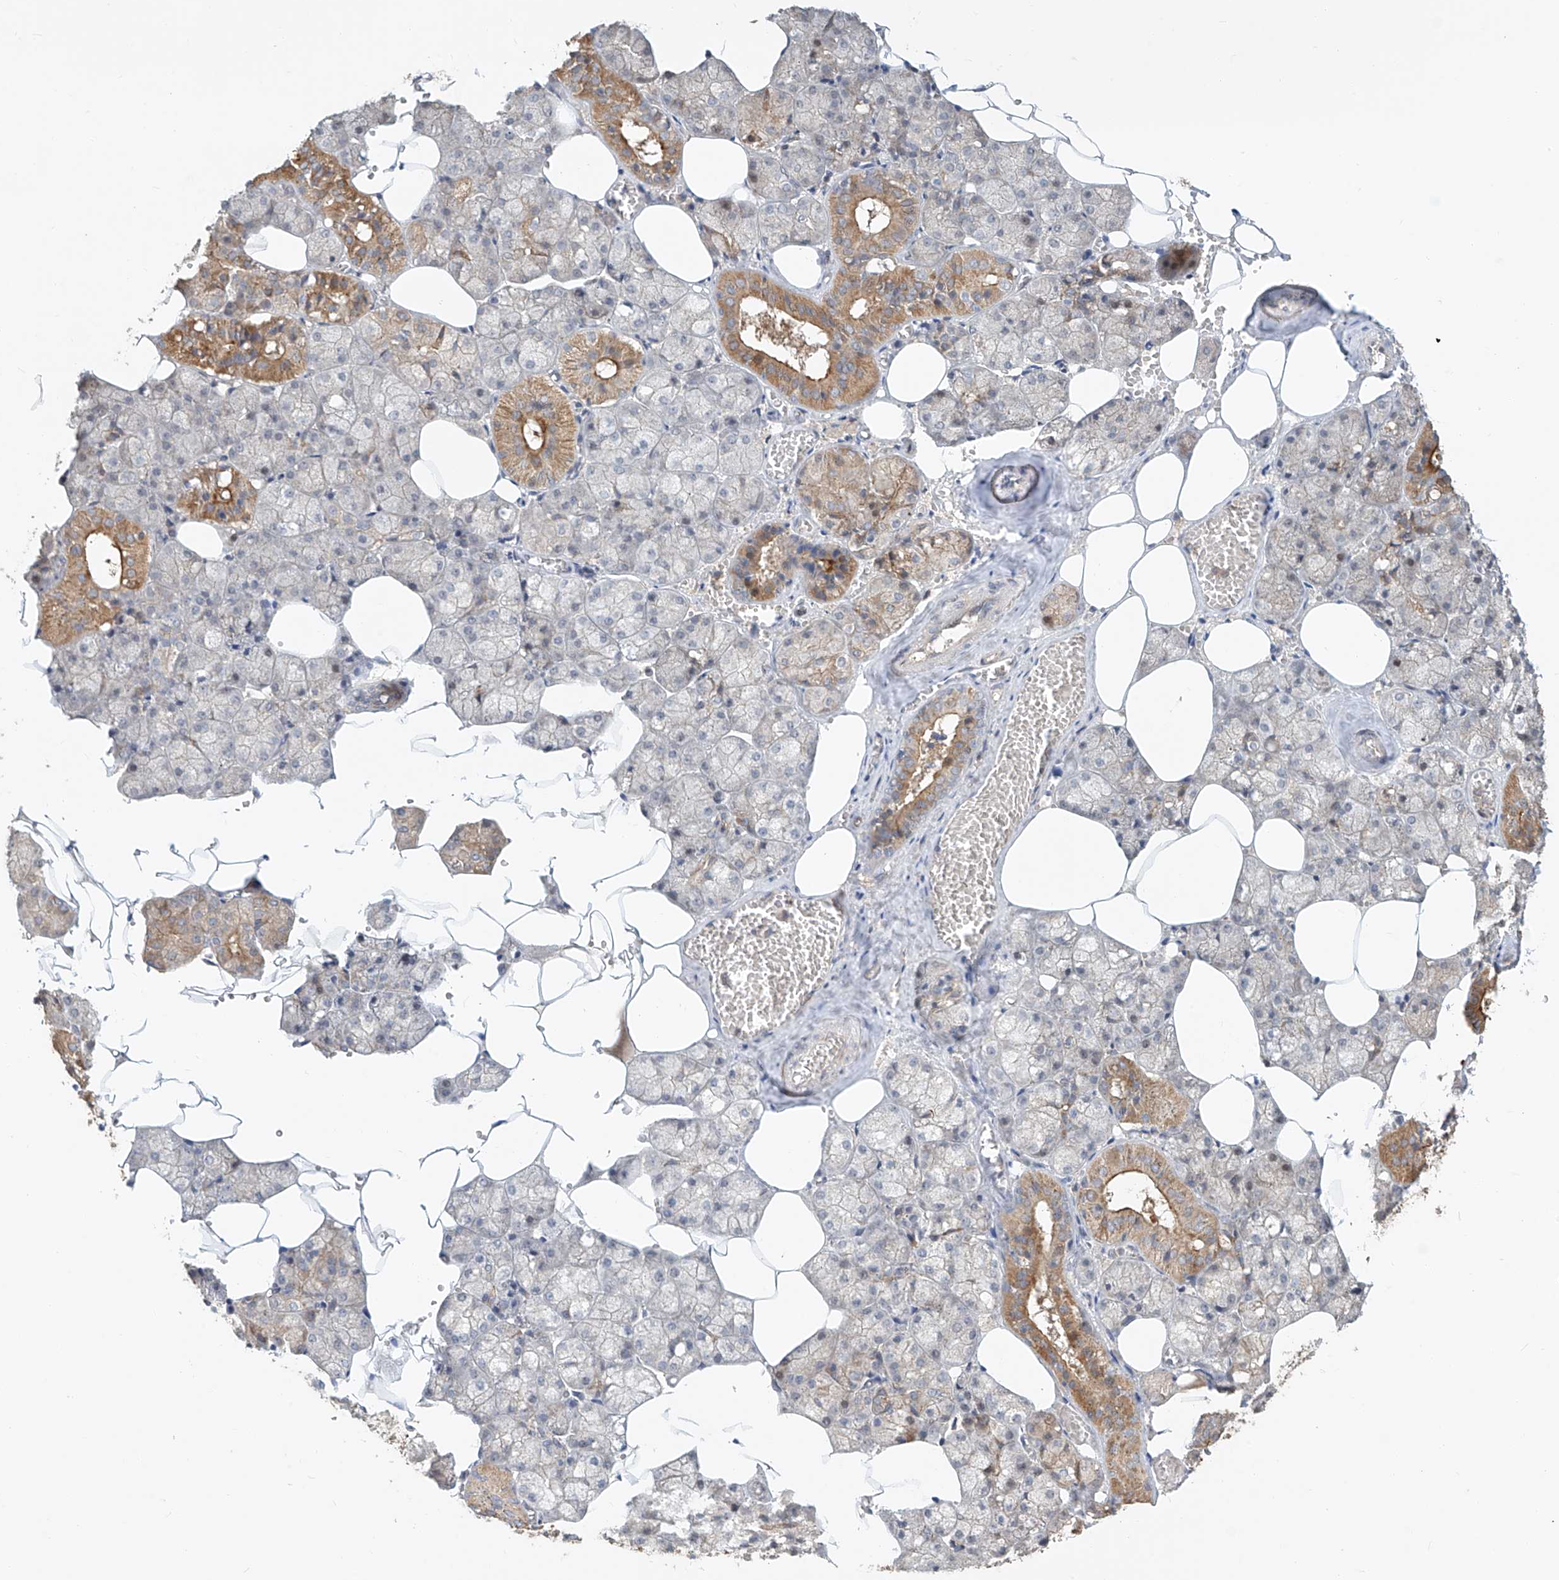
{"staining": {"intensity": "moderate", "quantity": "25%-75%", "location": "cytoplasmic/membranous"}, "tissue": "salivary gland", "cell_type": "Glandular cells", "image_type": "normal", "snomed": [{"axis": "morphology", "description": "Normal tissue, NOS"}, {"axis": "topography", "description": "Salivary gland"}], "caption": "A brown stain shows moderate cytoplasmic/membranous expression of a protein in glandular cells of normal human salivary gland.", "gene": "TMEM61", "patient": {"sex": "male", "age": 62}}